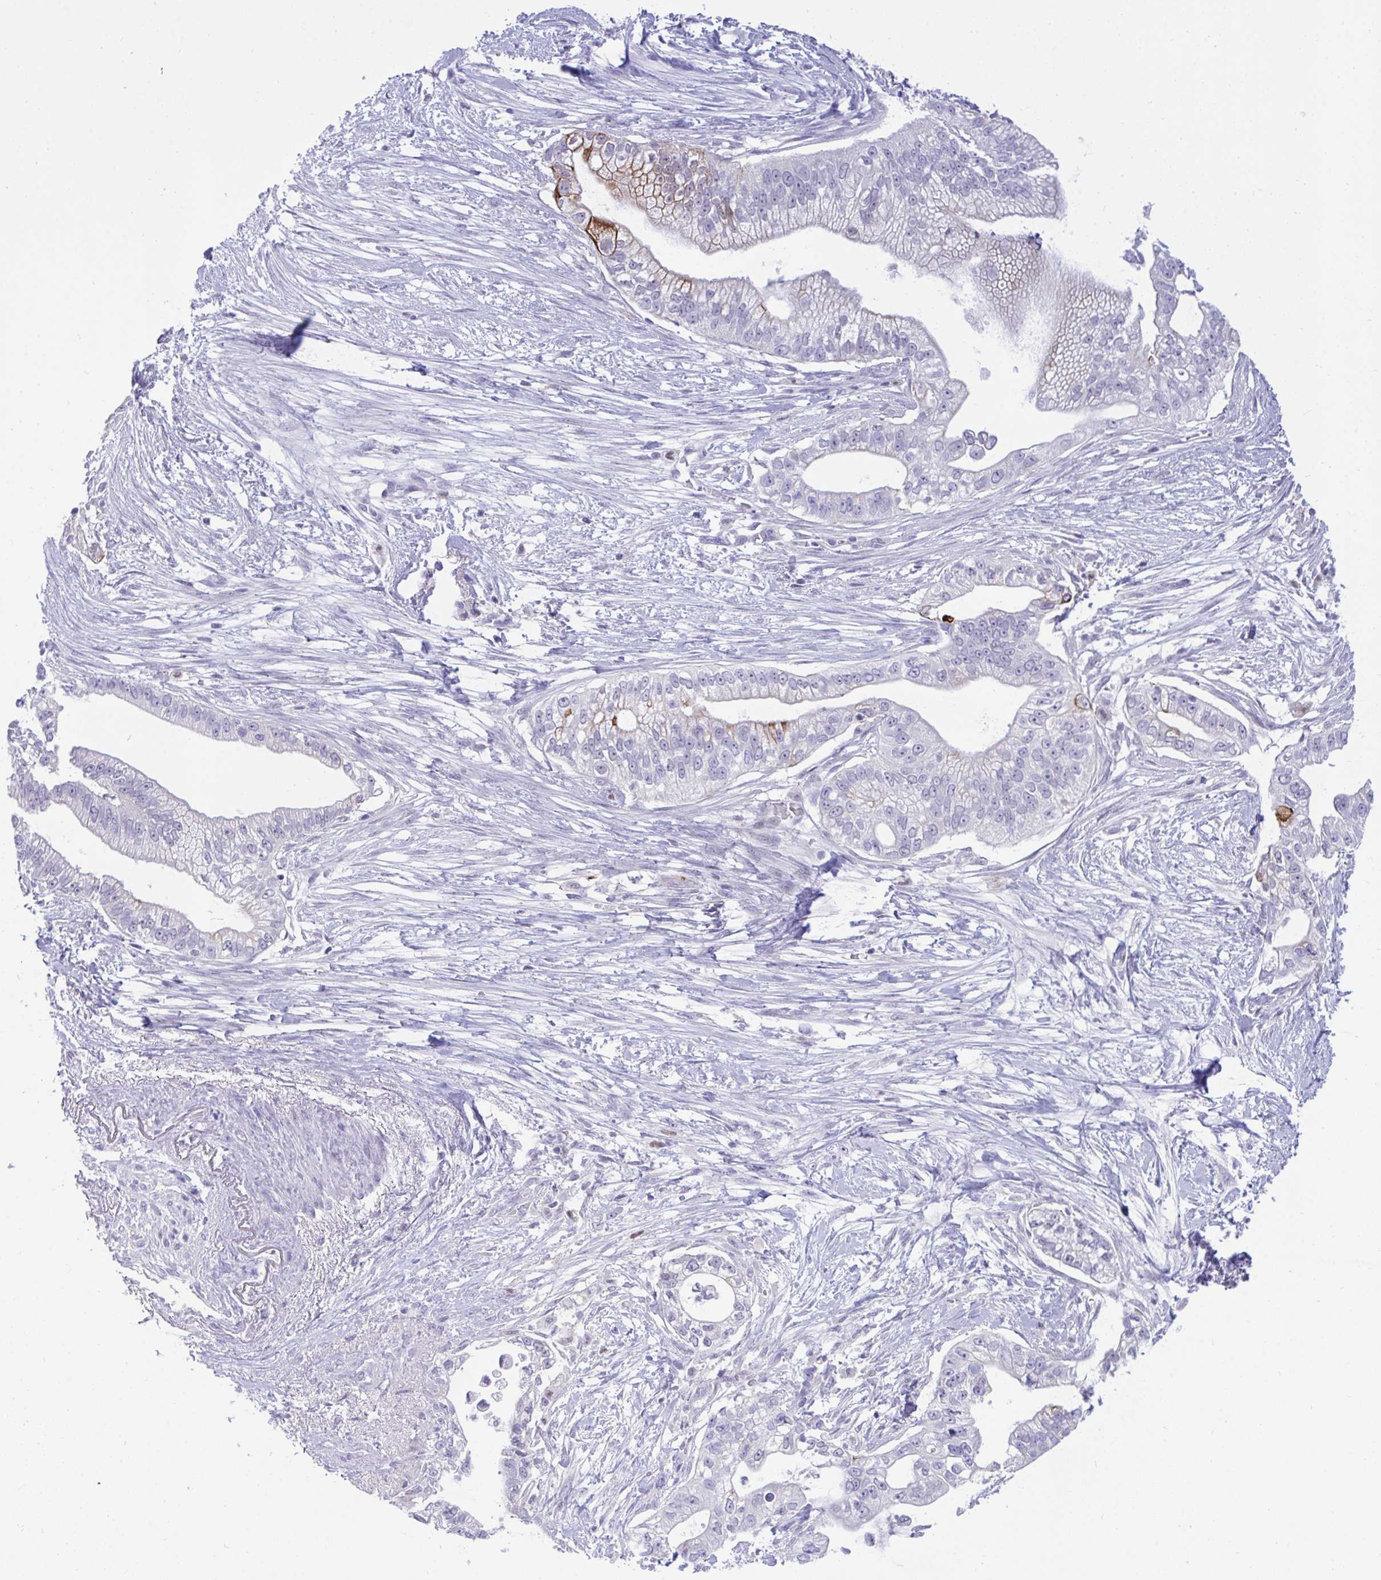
{"staining": {"intensity": "strong", "quantity": "<25%", "location": "cytoplasmic/membranous"}, "tissue": "pancreatic cancer", "cell_type": "Tumor cells", "image_type": "cancer", "snomed": [{"axis": "morphology", "description": "Adenocarcinoma, NOS"}, {"axis": "topography", "description": "Pancreas"}], "caption": "Tumor cells reveal strong cytoplasmic/membranous positivity in approximately <25% of cells in pancreatic cancer (adenocarcinoma). (Brightfield microscopy of DAB IHC at high magnification).", "gene": "EPOP", "patient": {"sex": "male", "age": 70}}